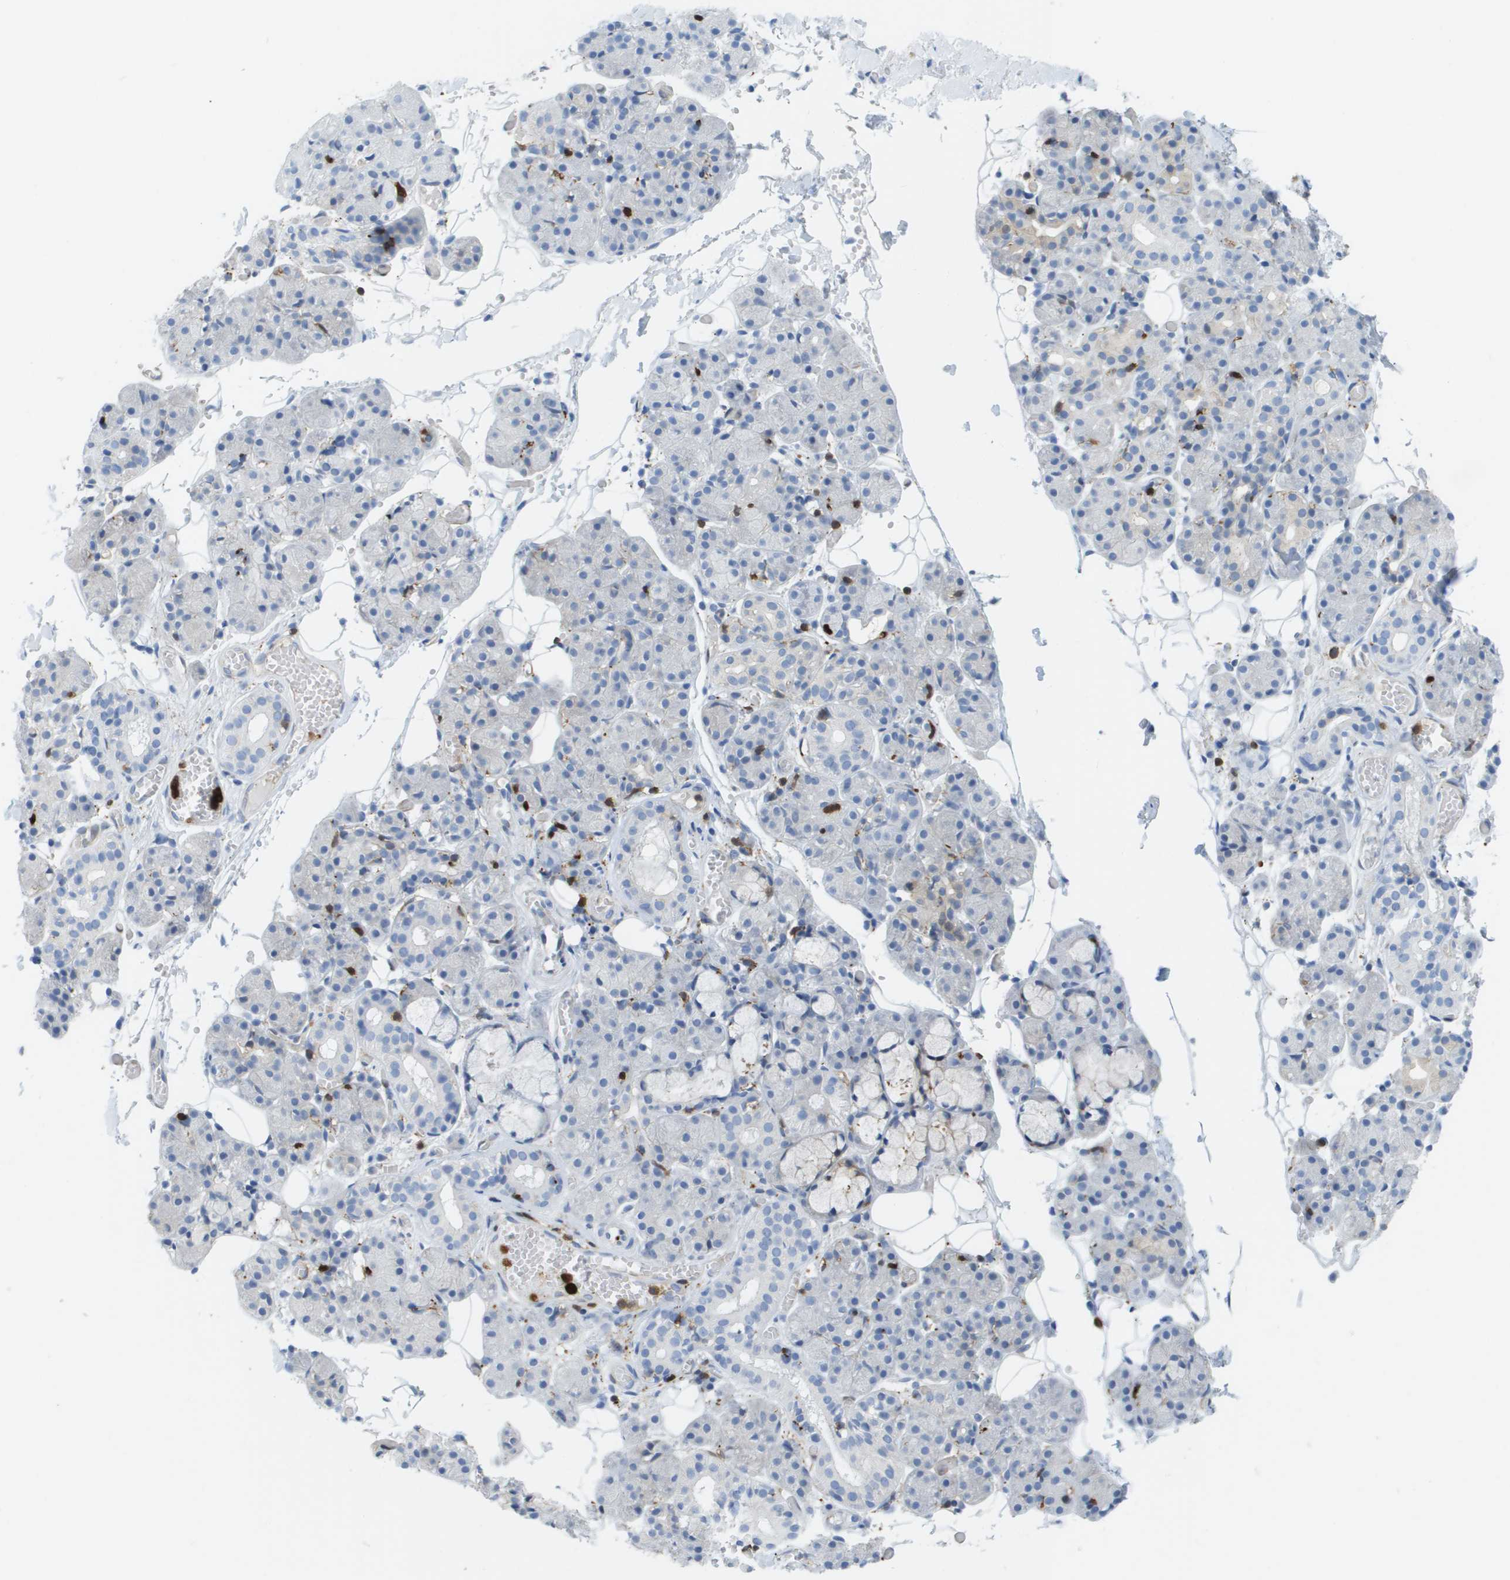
{"staining": {"intensity": "negative", "quantity": "none", "location": "none"}, "tissue": "salivary gland", "cell_type": "Glandular cells", "image_type": "normal", "snomed": [{"axis": "morphology", "description": "Normal tissue, NOS"}, {"axis": "topography", "description": "Salivary gland"}], "caption": "Immunohistochemistry micrograph of normal human salivary gland stained for a protein (brown), which displays no staining in glandular cells. (DAB (3,3'-diaminobenzidine) immunohistochemistry visualized using brightfield microscopy, high magnification).", "gene": "DOCK5", "patient": {"sex": "male", "age": 63}}